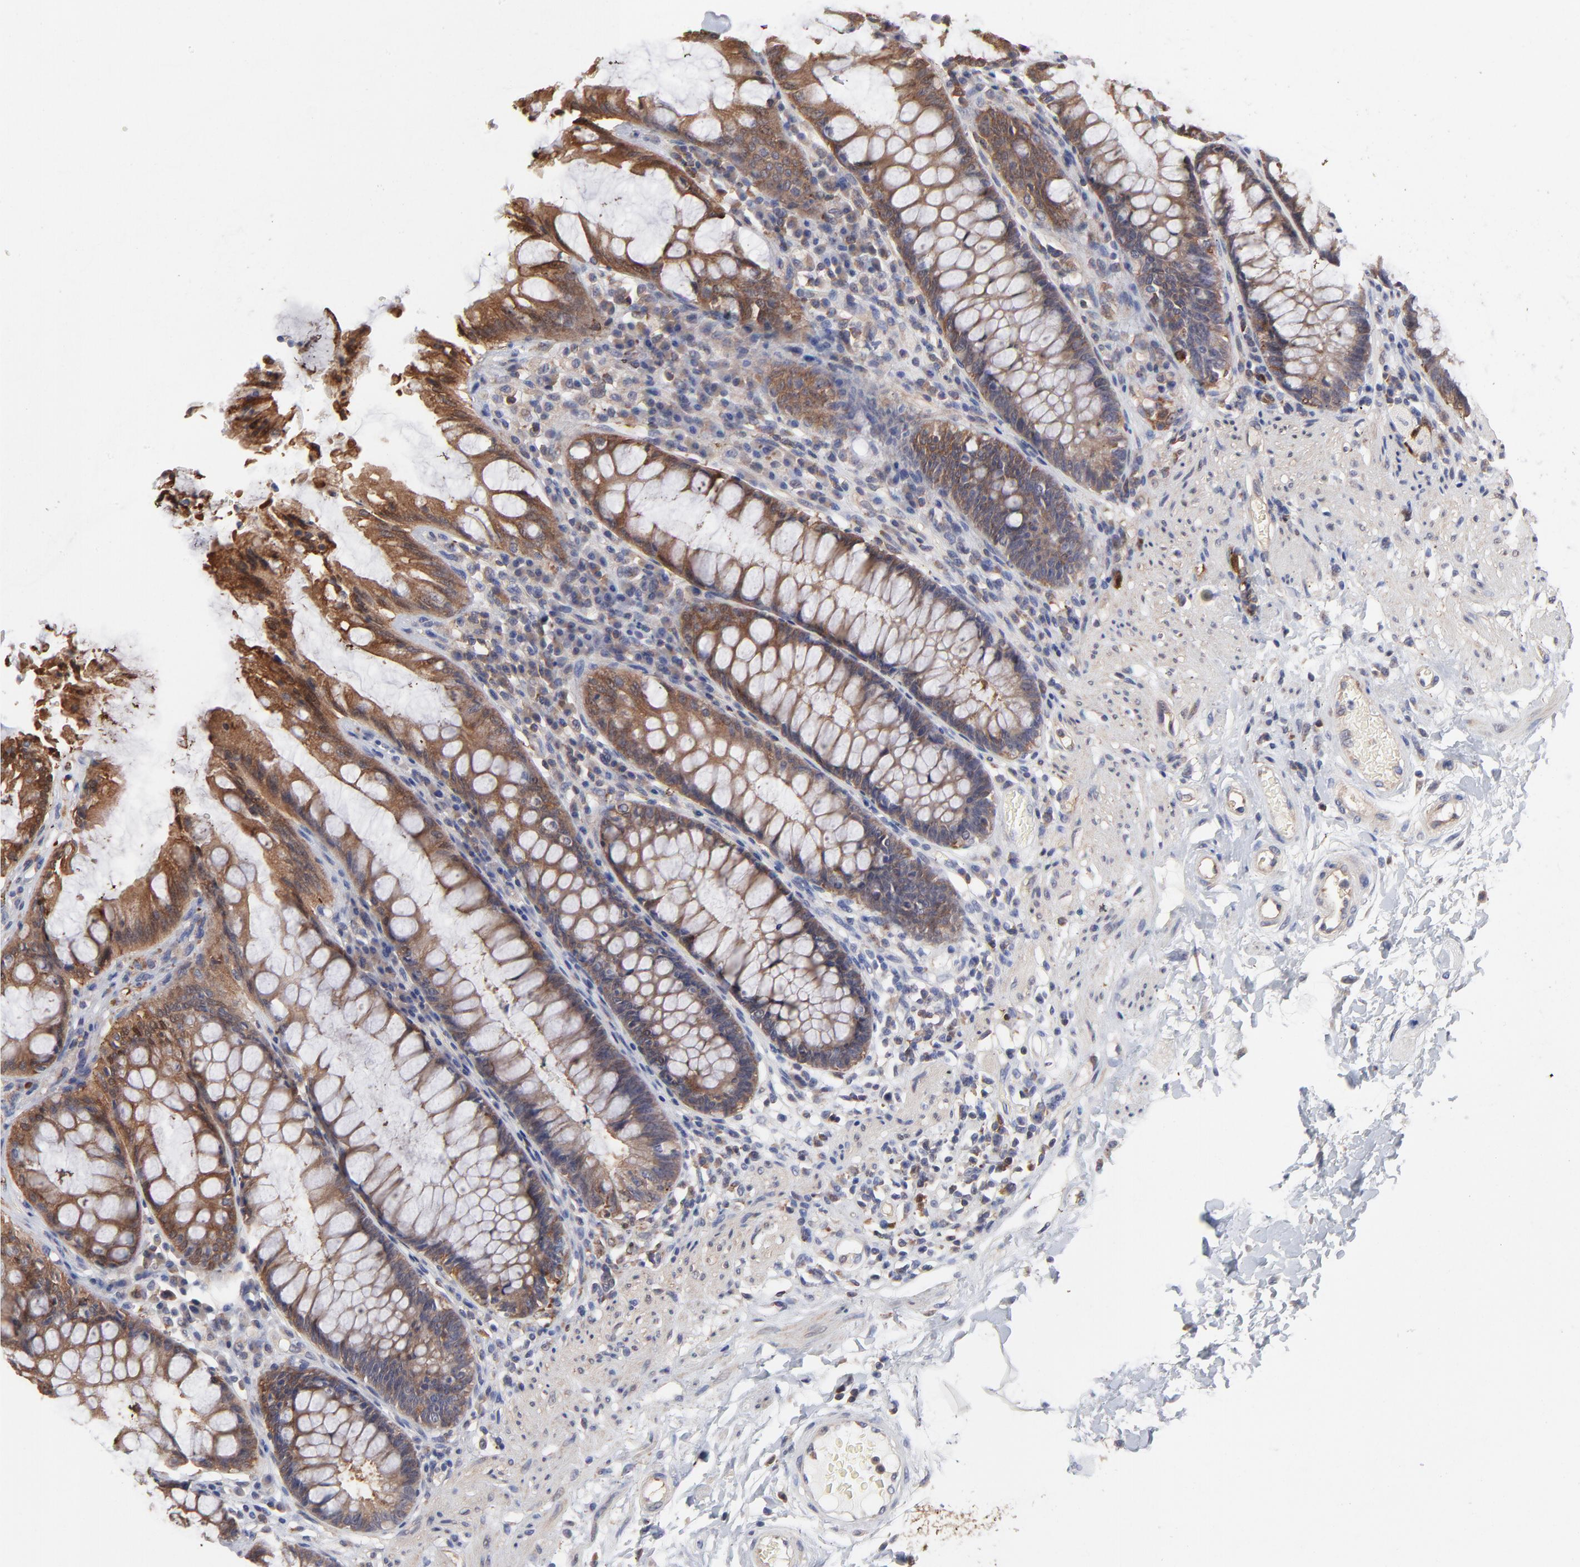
{"staining": {"intensity": "moderate", "quantity": ">75%", "location": "cytoplasmic/membranous"}, "tissue": "rectum", "cell_type": "Glandular cells", "image_type": "normal", "snomed": [{"axis": "morphology", "description": "Normal tissue, NOS"}, {"axis": "topography", "description": "Rectum"}], "caption": "Normal rectum exhibits moderate cytoplasmic/membranous positivity in approximately >75% of glandular cells, visualized by immunohistochemistry.", "gene": "NFKBIA", "patient": {"sex": "female", "age": 46}}